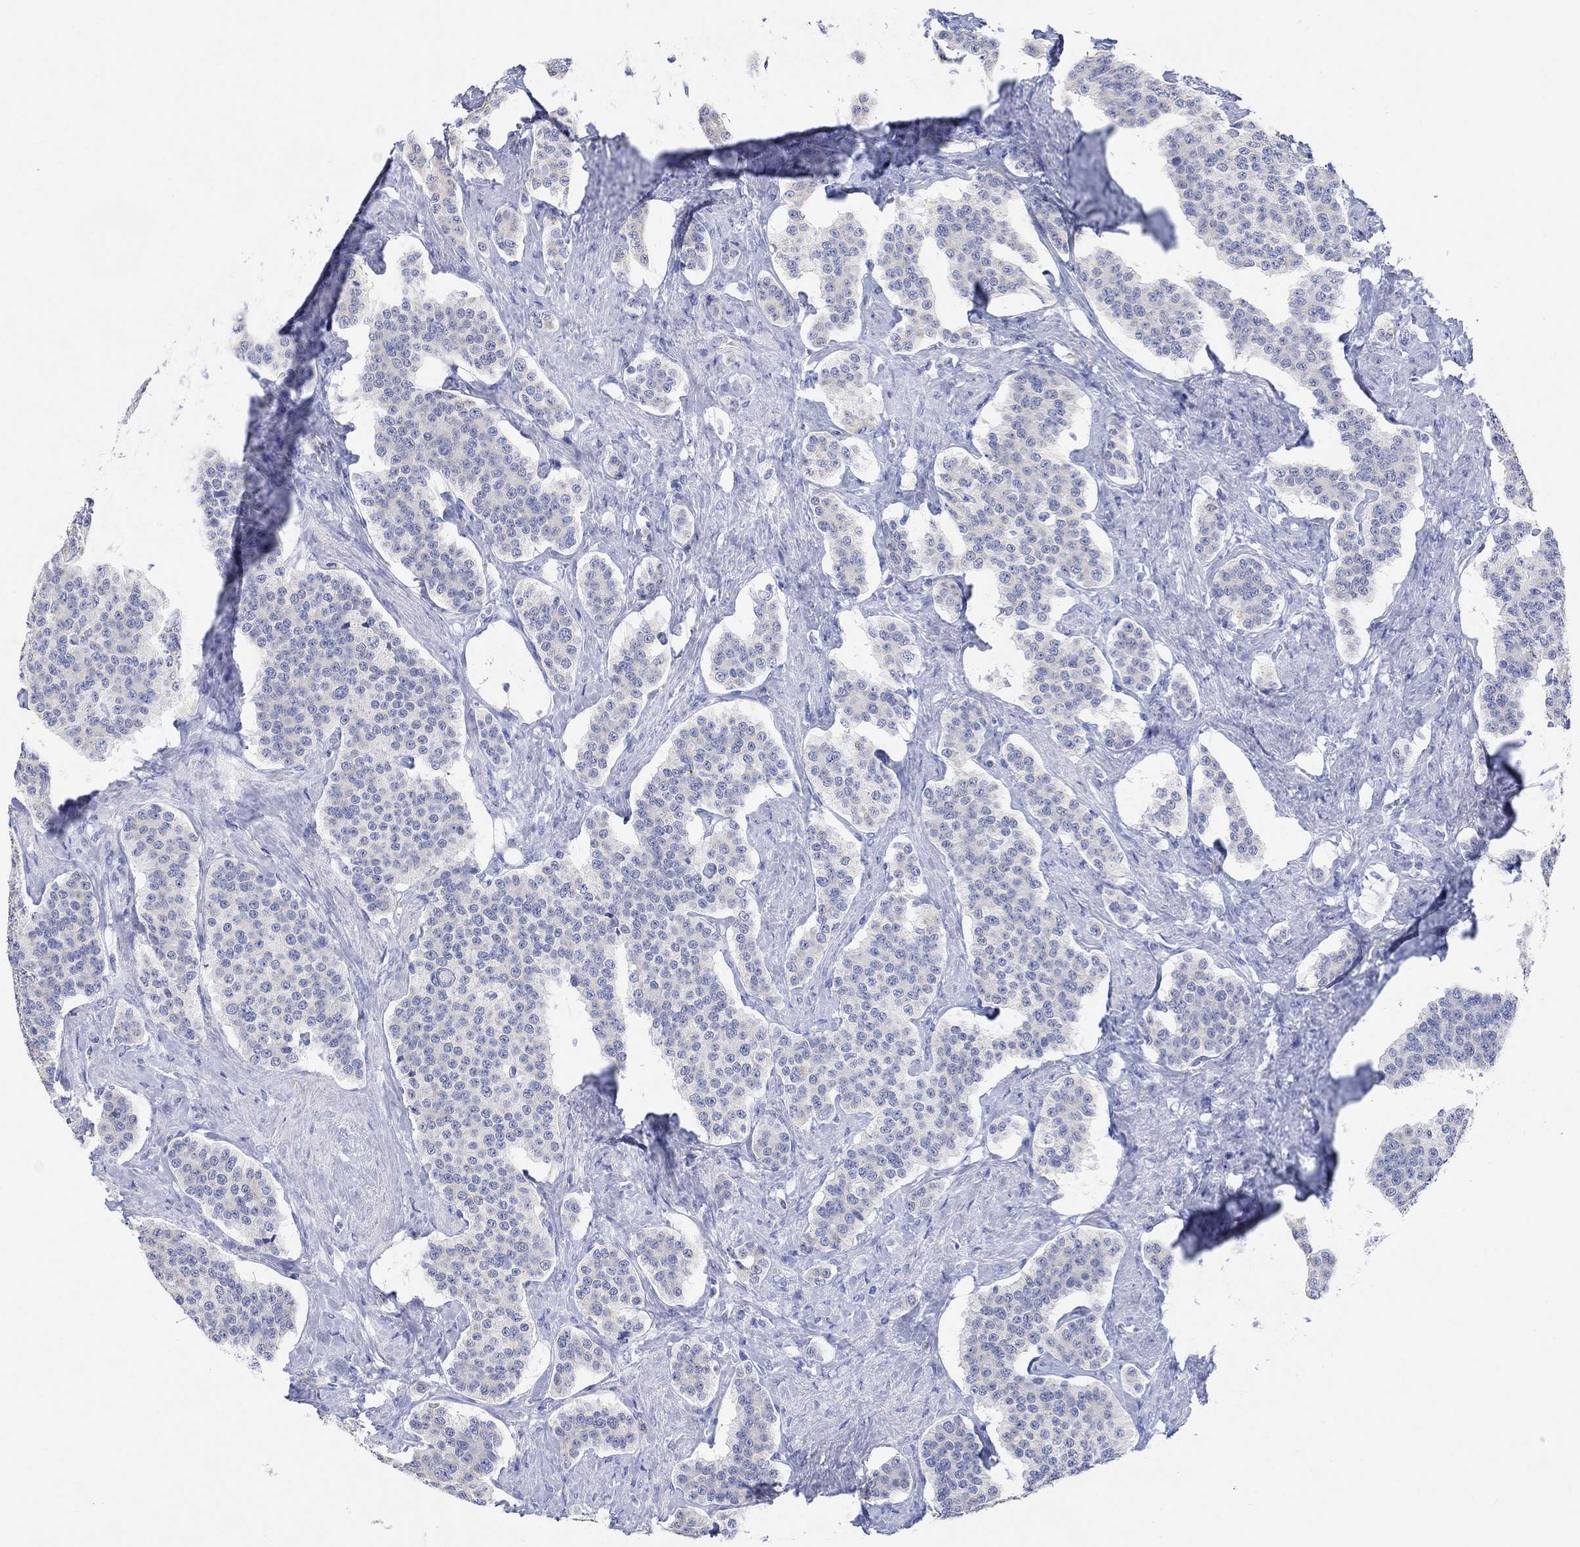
{"staining": {"intensity": "negative", "quantity": "none", "location": "none"}, "tissue": "carcinoid", "cell_type": "Tumor cells", "image_type": "cancer", "snomed": [{"axis": "morphology", "description": "Carcinoid, malignant, NOS"}, {"axis": "topography", "description": "Small intestine"}], "caption": "This is an immunohistochemistry (IHC) image of human carcinoid (malignant). There is no positivity in tumor cells.", "gene": "TYR", "patient": {"sex": "female", "age": 58}}